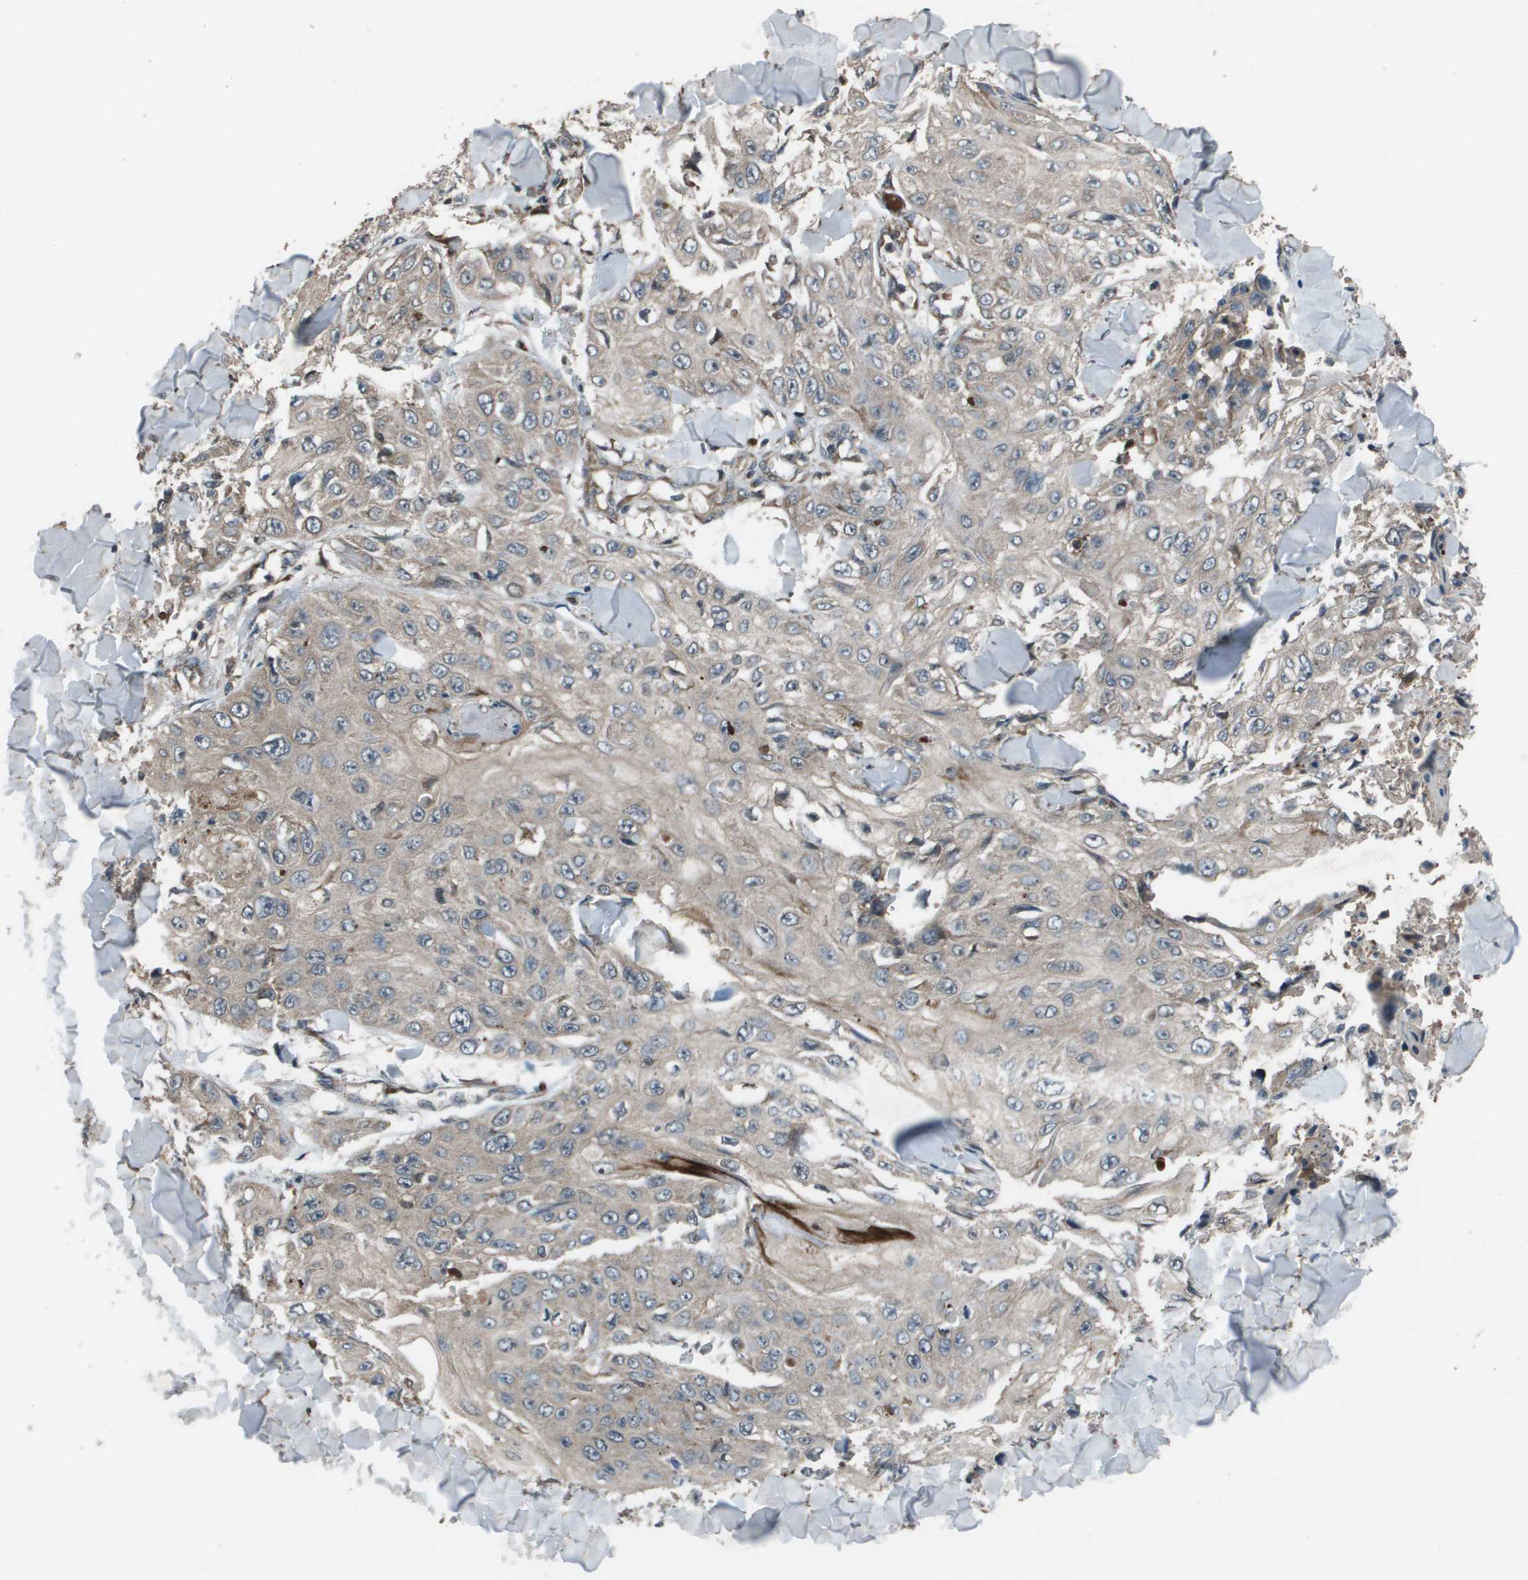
{"staining": {"intensity": "negative", "quantity": "none", "location": "none"}, "tissue": "skin cancer", "cell_type": "Tumor cells", "image_type": "cancer", "snomed": [{"axis": "morphology", "description": "Squamous cell carcinoma, NOS"}, {"axis": "topography", "description": "Skin"}], "caption": "This photomicrograph is of skin squamous cell carcinoma stained with IHC to label a protein in brown with the nuclei are counter-stained blue. There is no expression in tumor cells. (IHC, brightfield microscopy, high magnification).", "gene": "GOSR2", "patient": {"sex": "male", "age": 86}}